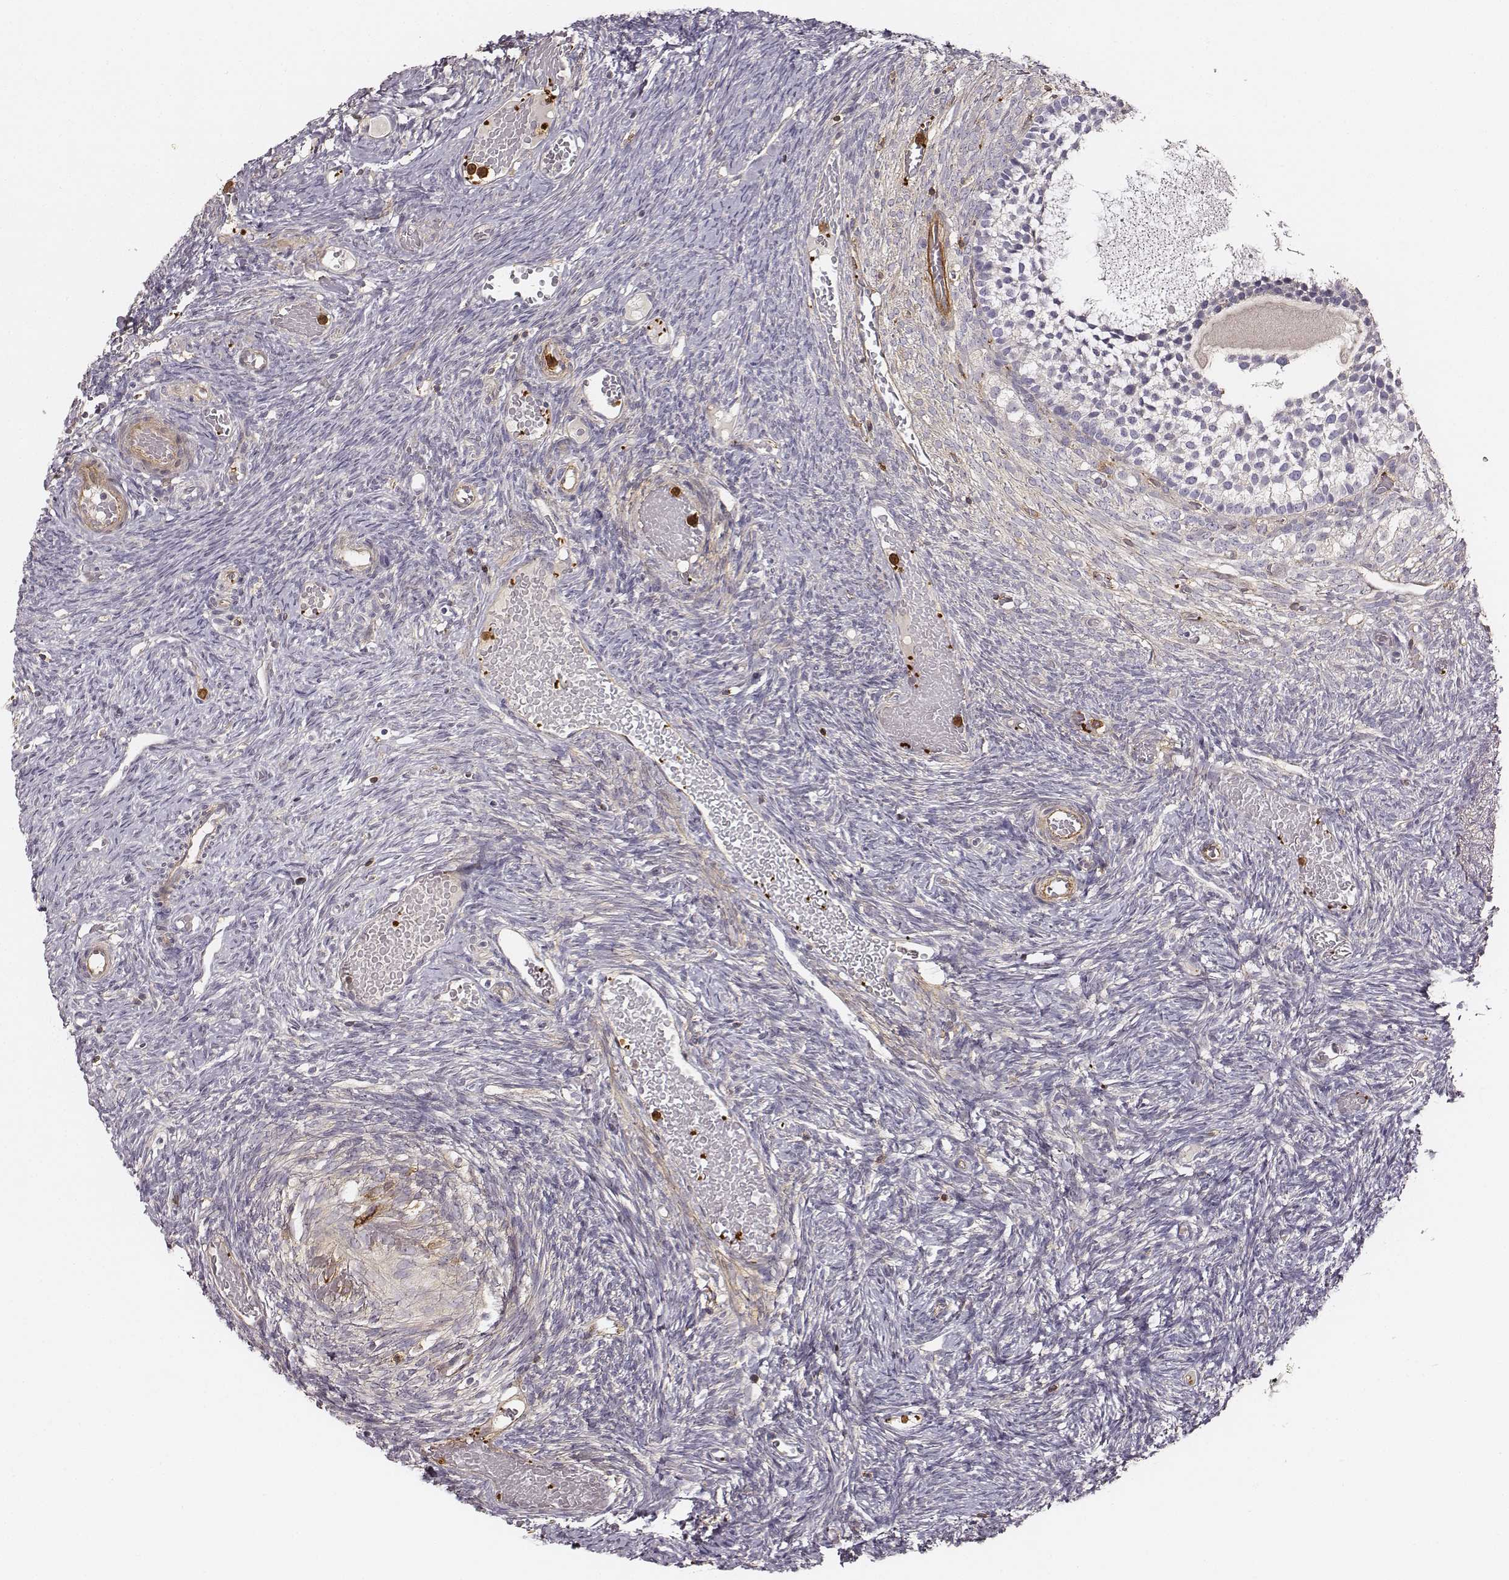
{"staining": {"intensity": "negative", "quantity": "none", "location": "none"}, "tissue": "ovary", "cell_type": "Follicle cells", "image_type": "normal", "snomed": [{"axis": "morphology", "description": "Normal tissue, NOS"}, {"axis": "topography", "description": "Ovary"}], "caption": "Micrograph shows no protein positivity in follicle cells of normal ovary.", "gene": "ZYX", "patient": {"sex": "female", "age": 39}}